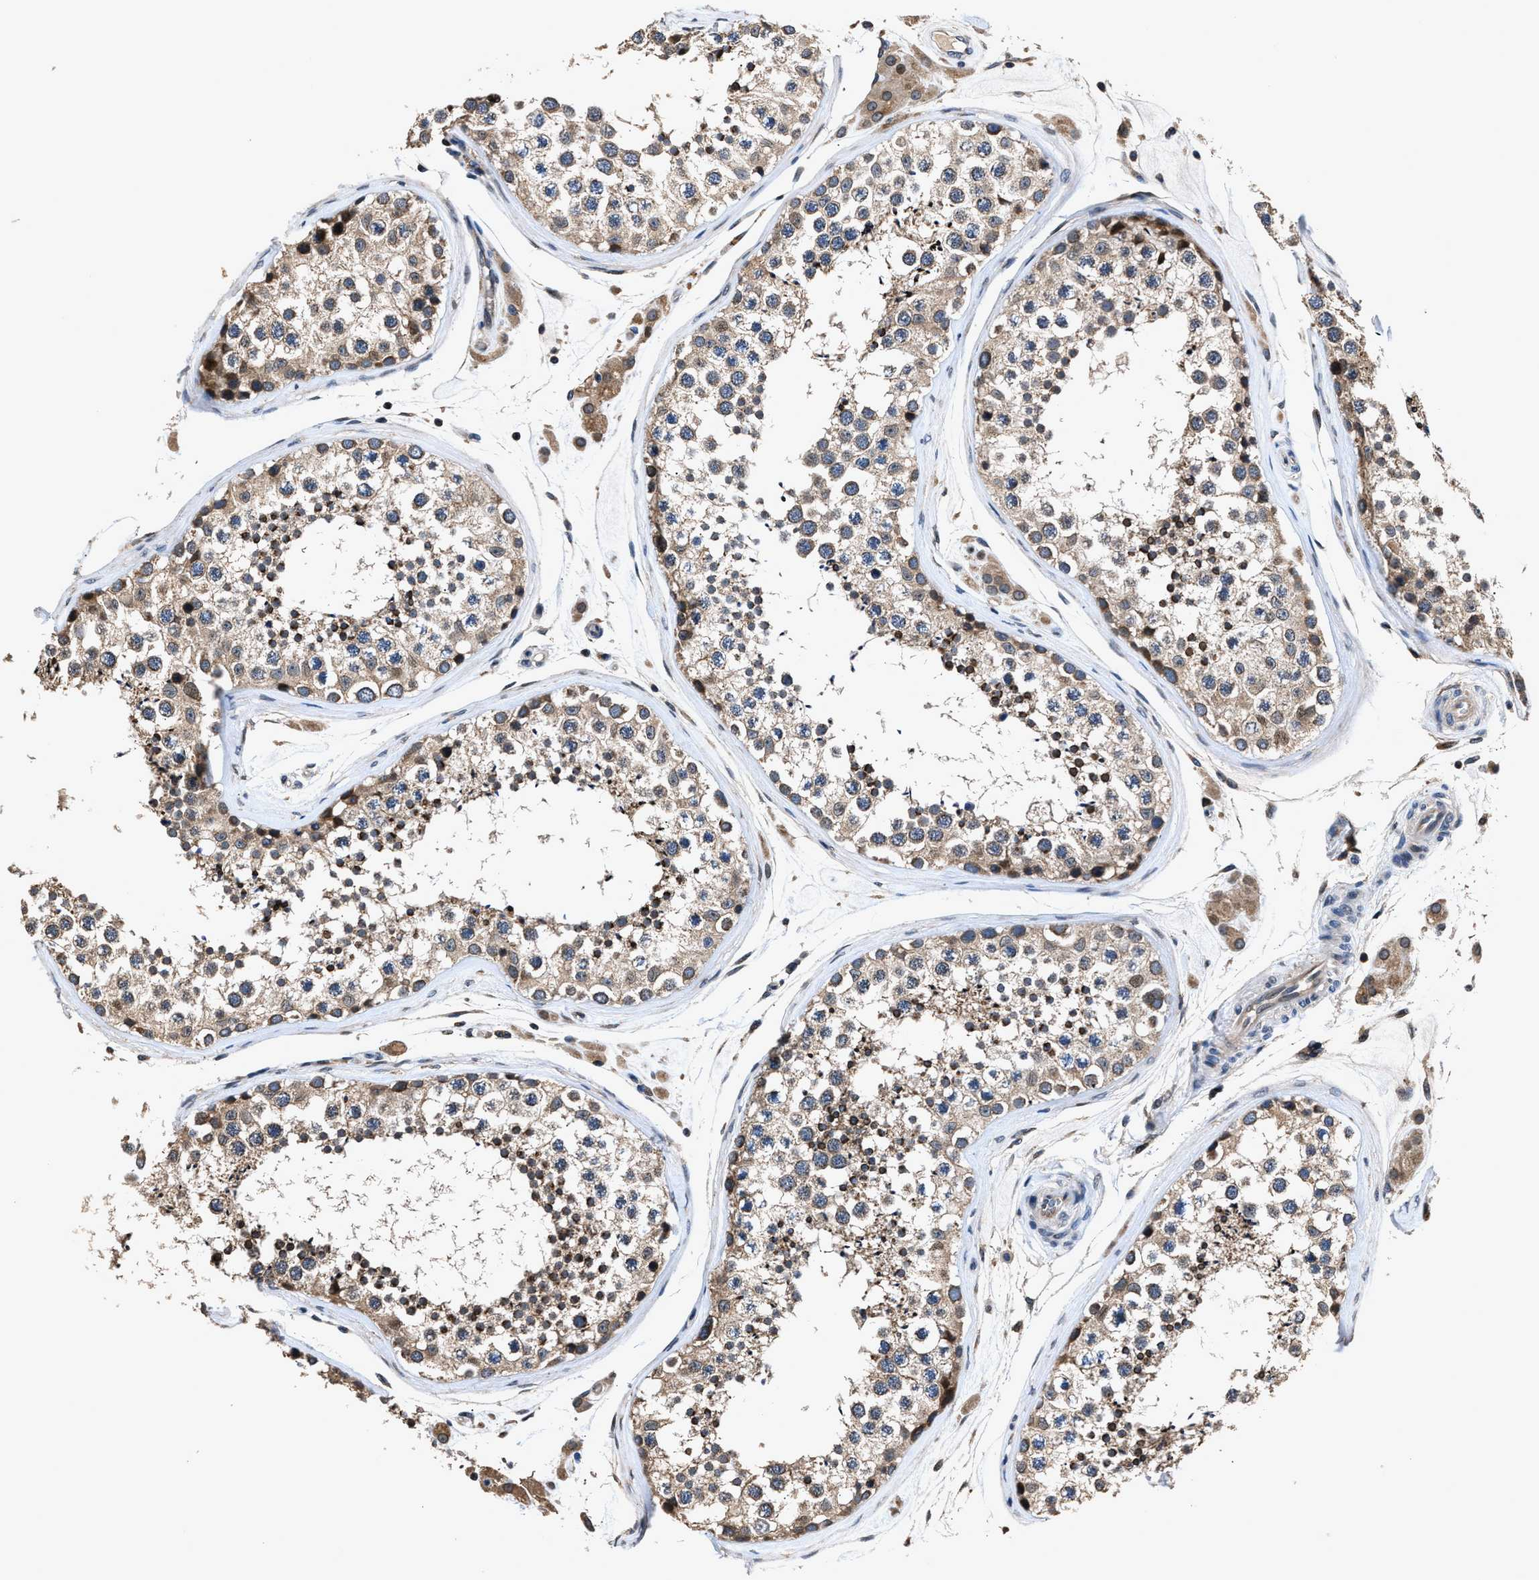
{"staining": {"intensity": "moderate", "quantity": ">75%", "location": "cytoplasmic/membranous,nuclear"}, "tissue": "testis", "cell_type": "Cells in seminiferous ducts", "image_type": "normal", "snomed": [{"axis": "morphology", "description": "Normal tissue, NOS"}, {"axis": "topography", "description": "Testis"}], "caption": "Benign testis was stained to show a protein in brown. There is medium levels of moderate cytoplasmic/membranous,nuclear staining in approximately >75% of cells in seminiferous ducts. Using DAB (3,3'-diaminobenzidine) (brown) and hematoxylin (blue) stains, captured at high magnification using brightfield microscopy.", "gene": "TNRC18", "patient": {"sex": "male", "age": 46}}